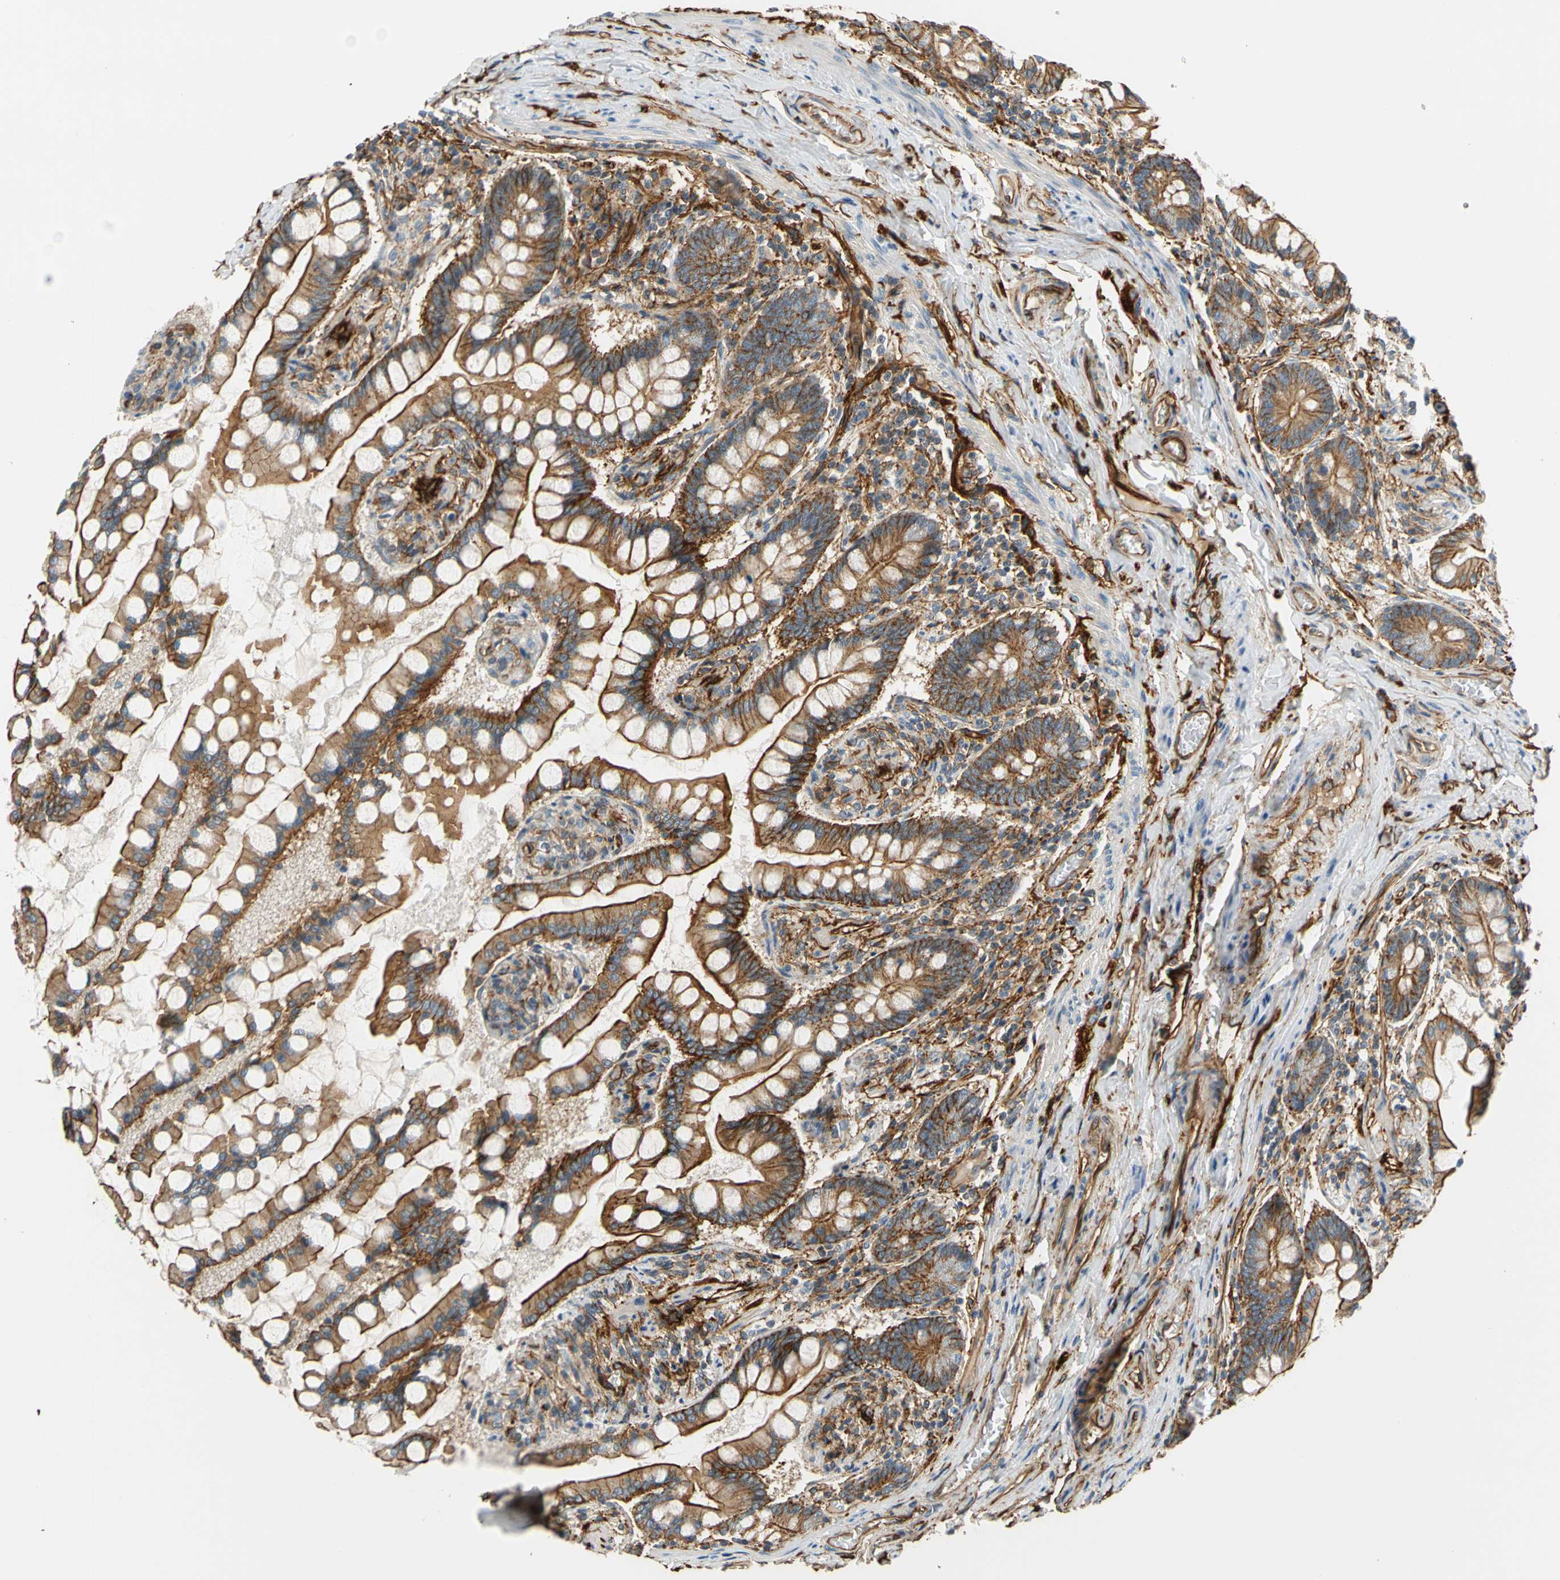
{"staining": {"intensity": "strong", "quantity": ">75%", "location": "cytoplasmic/membranous"}, "tissue": "small intestine", "cell_type": "Glandular cells", "image_type": "normal", "snomed": [{"axis": "morphology", "description": "Normal tissue, NOS"}, {"axis": "topography", "description": "Small intestine"}], "caption": "IHC (DAB (3,3'-diaminobenzidine)) staining of benign small intestine displays strong cytoplasmic/membranous protein expression in about >75% of glandular cells. The protein is shown in brown color, while the nuclei are stained blue.", "gene": "SPTAN1", "patient": {"sex": "male", "age": 41}}